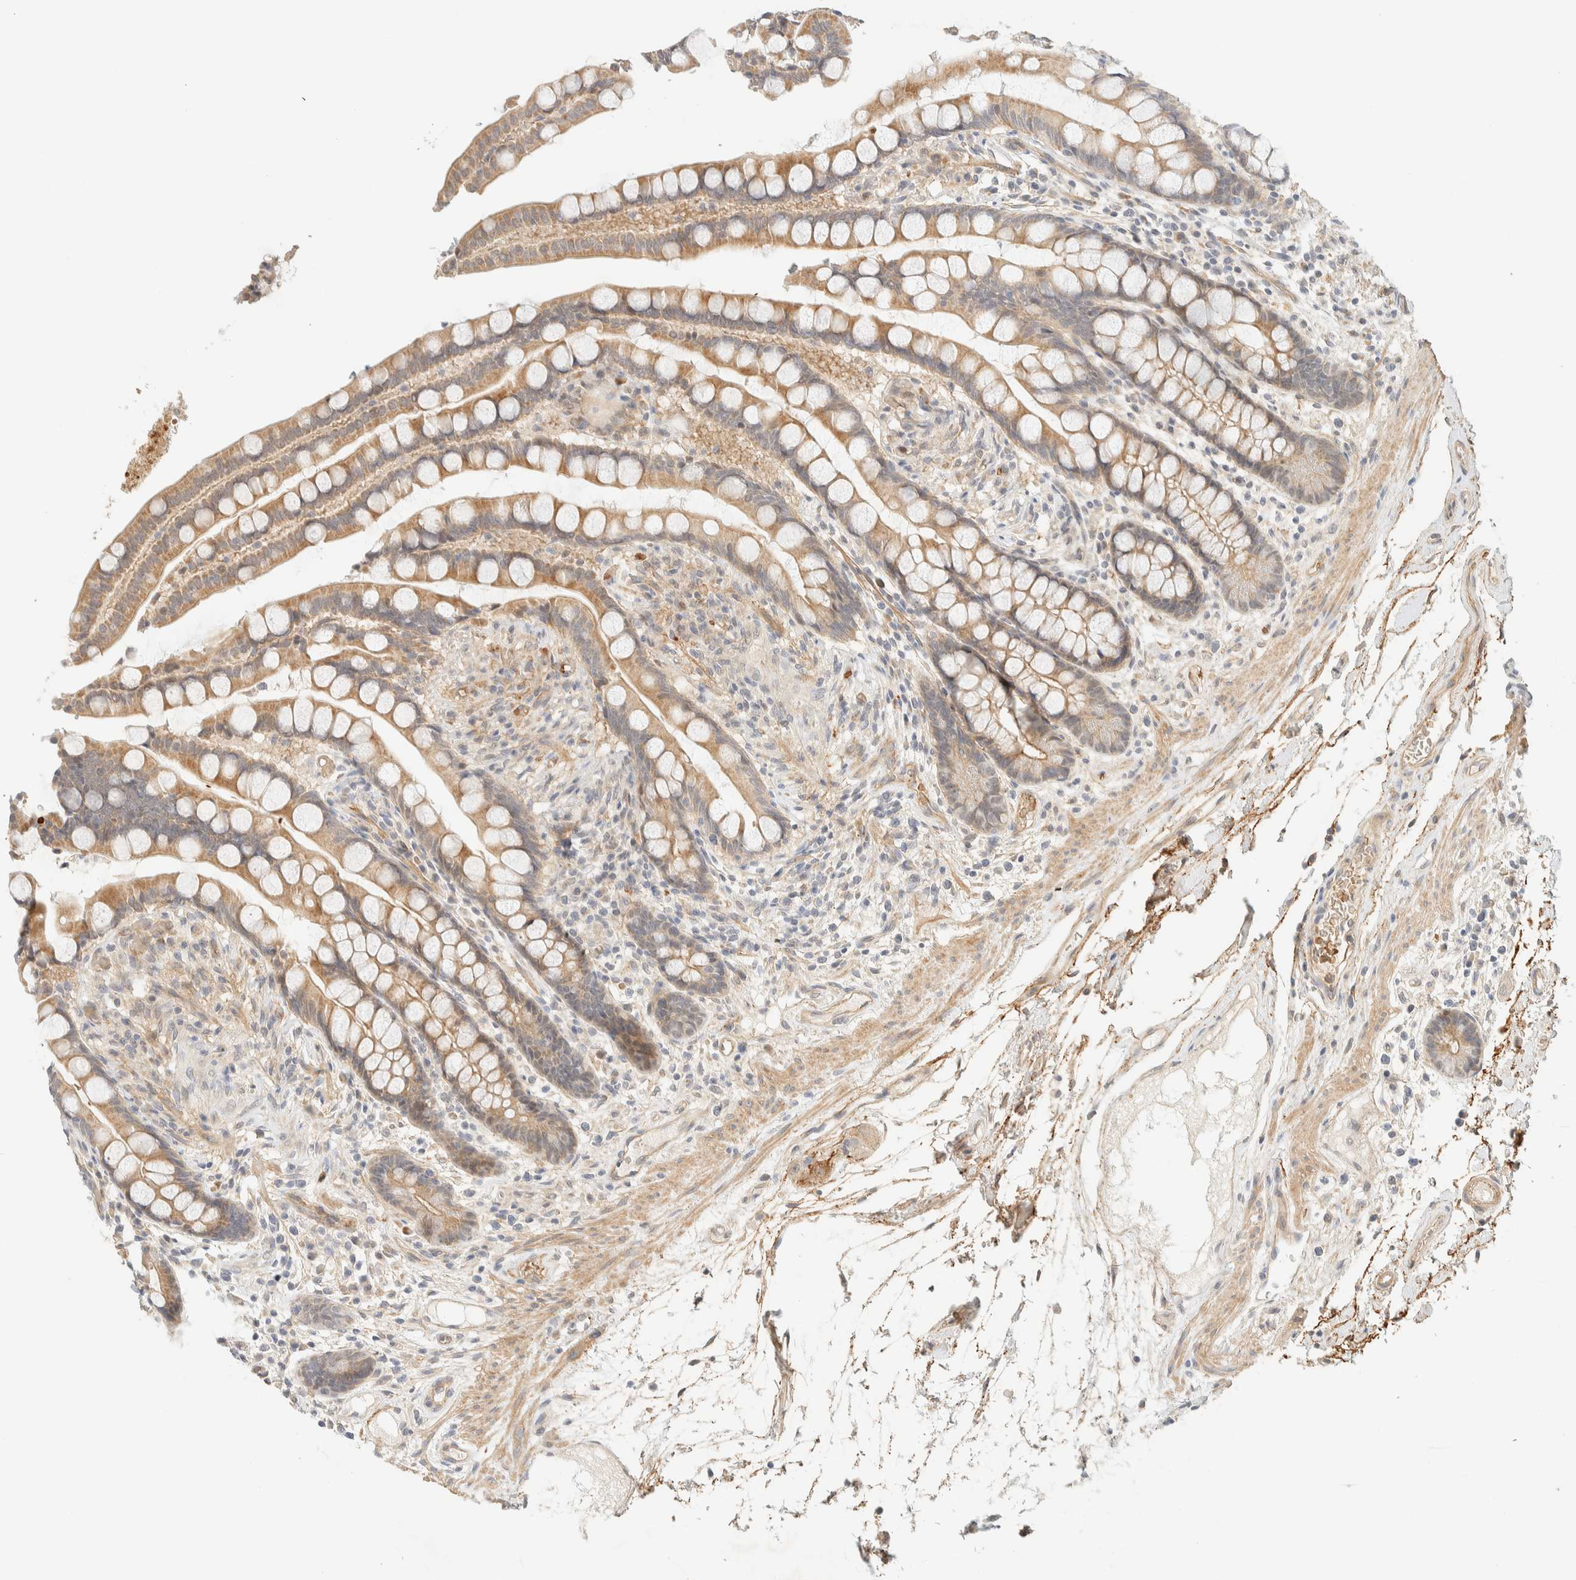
{"staining": {"intensity": "weak", "quantity": ">75%", "location": "cytoplasmic/membranous"}, "tissue": "colon", "cell_type": "Endothelial cells", "image_type": "normal", "snomed": [{"axis": "morphology", "description": "Normal tissue, NOS"}, {"axis": "topography", "description": "Colon"}], "caption": "Weak cytoplasmic/membranous staining for a protein is identified in approximately >75% of endothelial cells of unremarkable colon using immunohistochemistry.", "gene": "TNK1", "patient": {"sex": "male", "age": 73}}